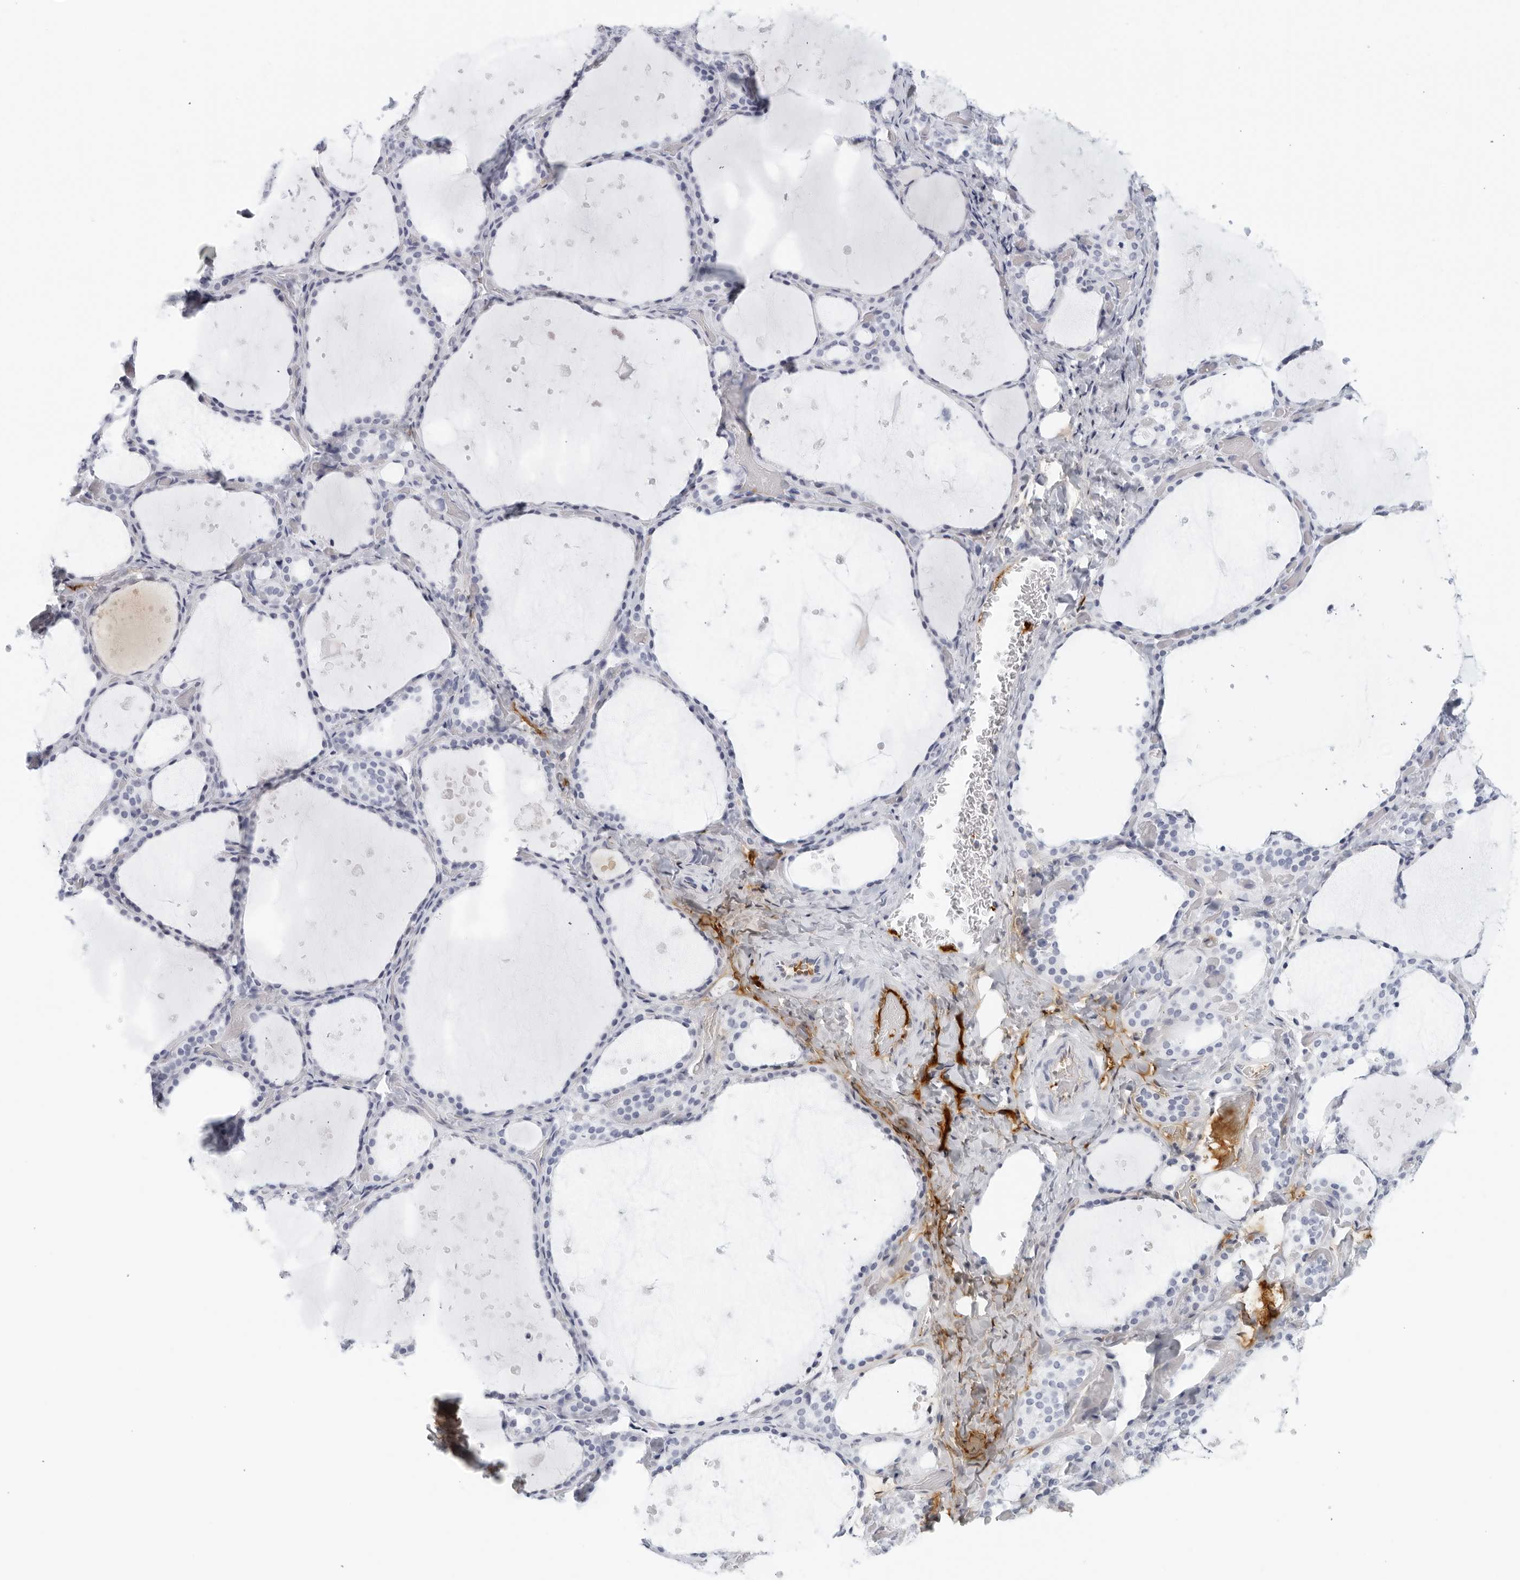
{"staining": {"intensity": "negative", "quantity": "none", "location": "none"}, "tissue": "thyroid gland", "cell_type": "Glandular cells", "image_type": "normal", "snomed": [{"axis": "morphology", "description": "Normal tissue, NOS"}, {"axis": "topography", "description": "Thyroid gland"}], "caption": "Photomicrograph shows no significant protein positivity in glandular cells of normal thyroid gland. (DAB (3,3'-diaminobenzidine) immunohistochemistry (IHC), high magnification).", "gene": "FGG", "patient": {"sex": "female", "age": 44}}